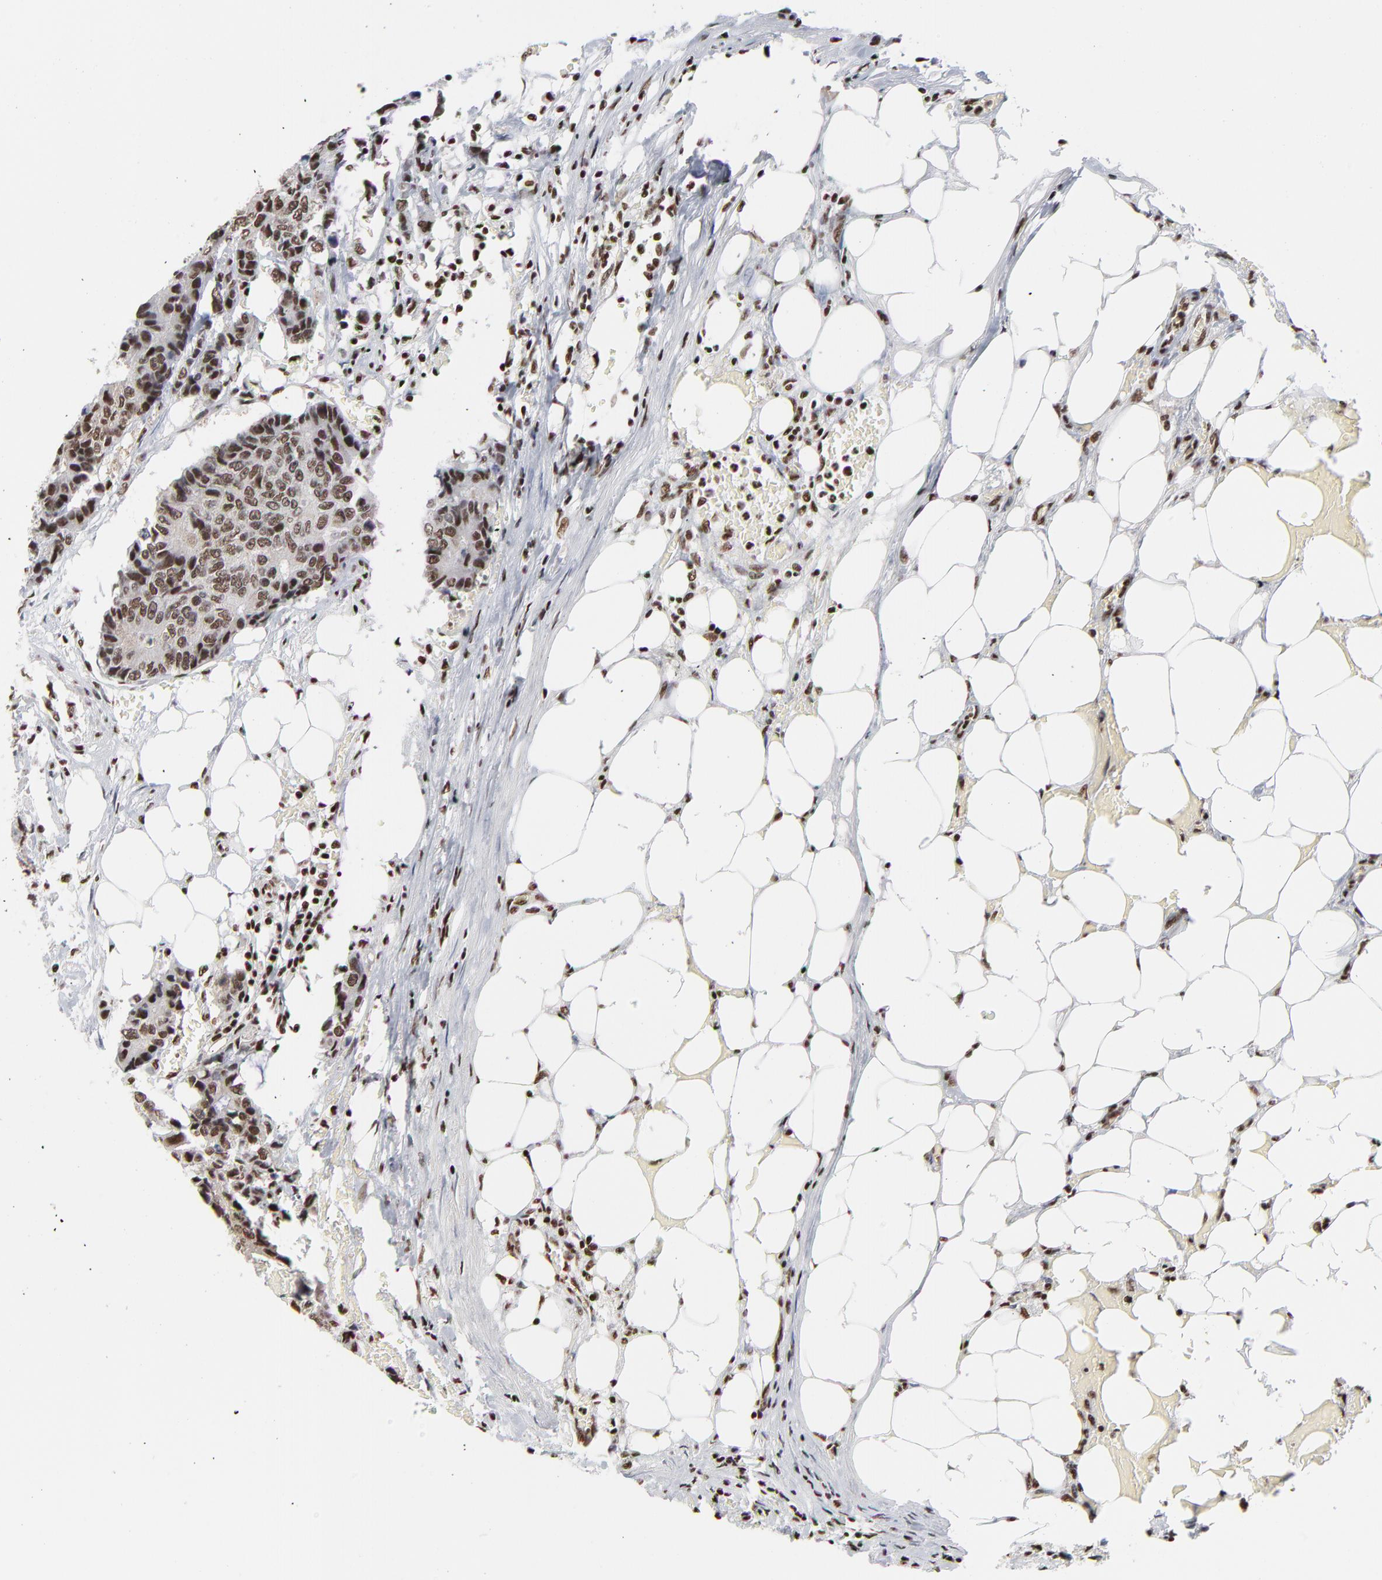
{"staining": {"intensity": "strong", "quantity": ">75%", "location": "nuclear"}, "tissue": "colorectal cancer", "cell_type": "Tumor cells", "image_type": "cancer", "snomed": [{"axis": "morphology", "description": "Adenocarcinoma, NOS"}, {"axis": "topography", "description": "Colon"}], "caption": "Immunohistochemical staining of adenocarcinoma (colorectal) shows high levels of strong nuclear expression in about >75% of tumor cells.", "gene": "CREB1", "patient": {"sex": "female", "age": 86}}